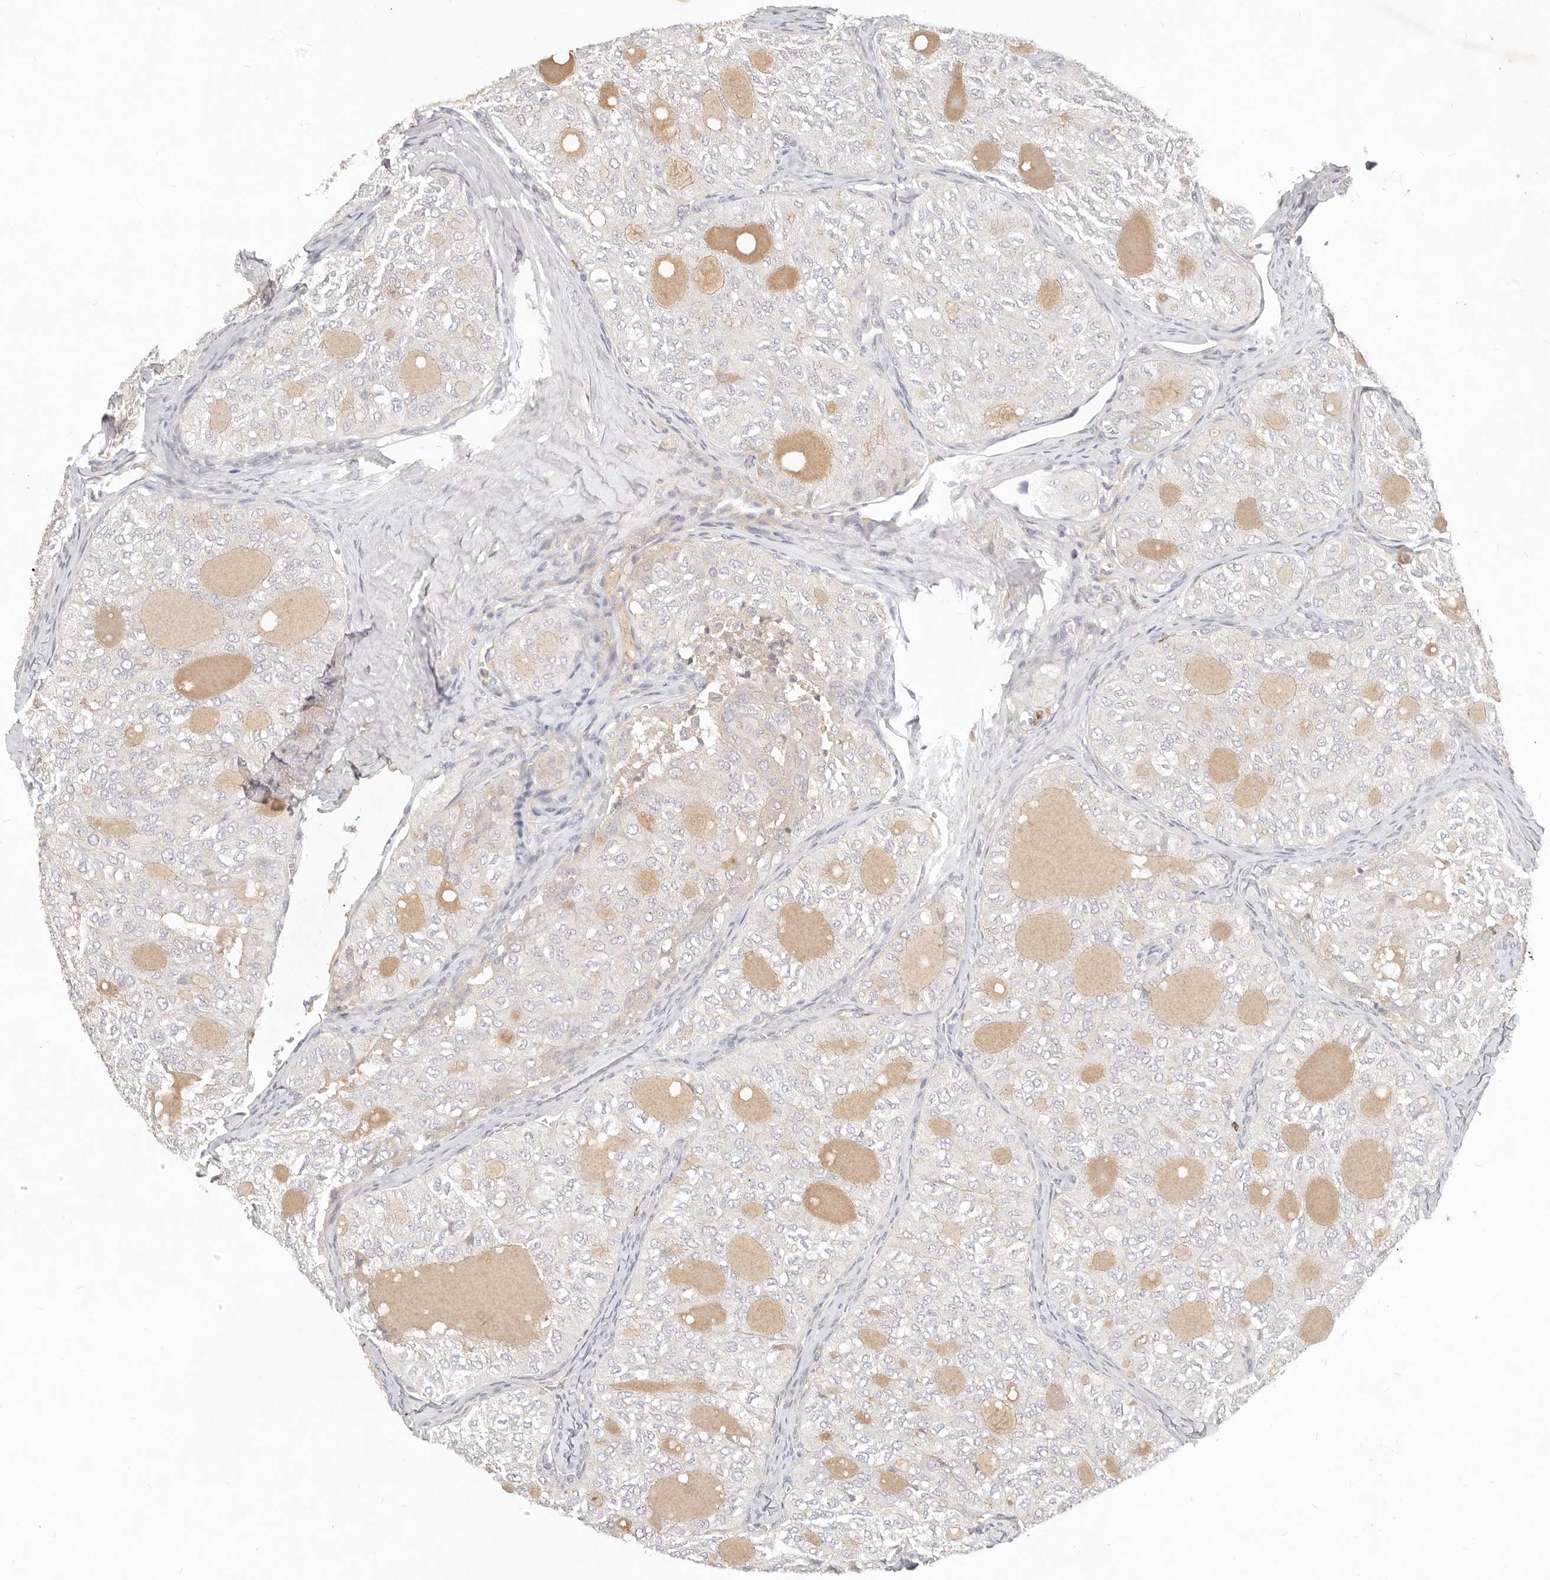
{"staining": {"intensity": "negative", "quantity": "none", "location": "none"}, "tissue": "thyroid cancer", "cell_type": "Tumor cells", "image_type": "cancer", "snomed": [{"axis": "morphology", "description": "Follicular adenoma carcinoma, NOS"}, {"axis": "topography", "description": "Thyroid gland"}], "caption": "Histopathology image shows no protein positivity in tumor cells of thyroid cancer (follicular adenoma carcinoma) tissue.", "gene": "USP49", "patient": {"sex": "male", "age": 75}}